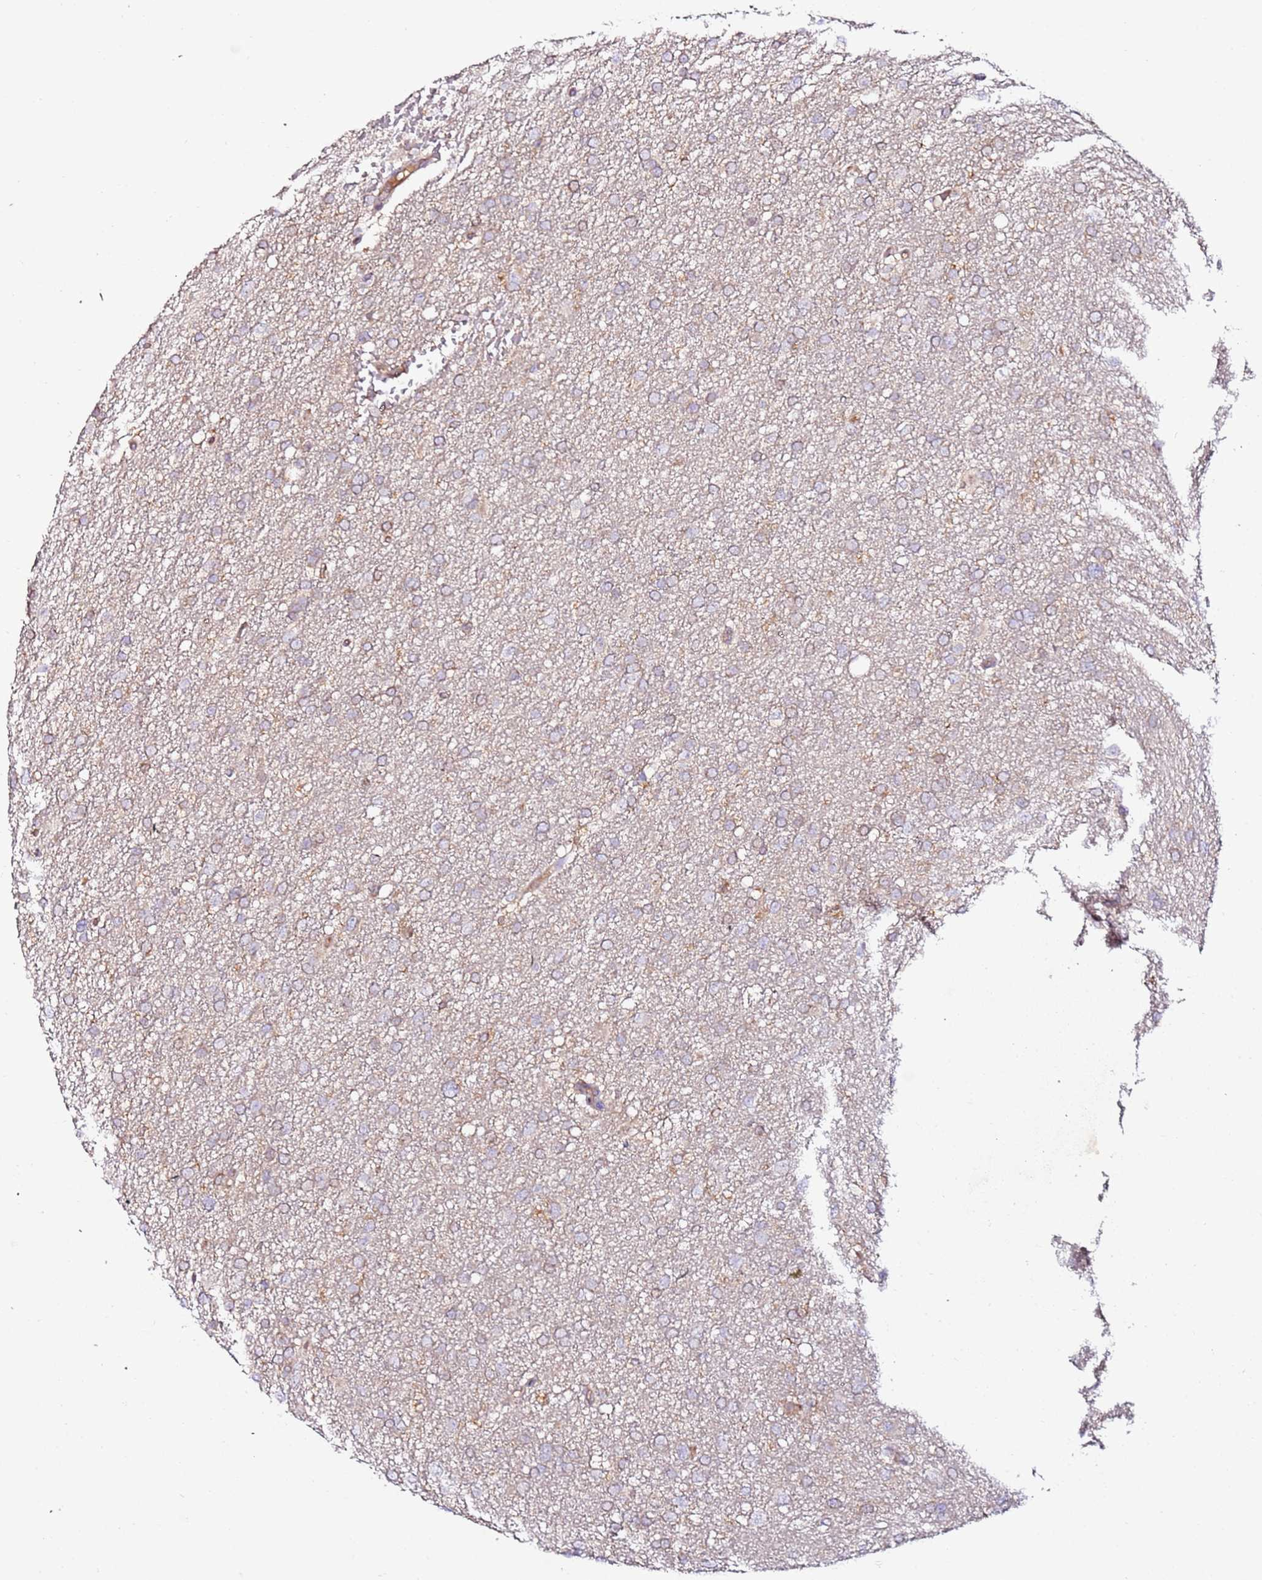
{"staining": {"intensity": "weak", "quantity": "25%-75%", "location": "cytoplasmic/membranous"}, "tissue": "glioma", "cell_type": "Tumor cells", "image_type": "cancer", "snomed": [{"axis": "morphology", "description": "Glioma, malignant, High grade"}, {"axis": "topography", "description": "Cerebral cortex"}], "caption": "The photomicrograph displays immunohistochemical staining of malignant glioma (high-grade). There is weak cytoplasmic/membranous expression is identified in approximately 25%-75% of tumor cells.", "gene": "FLVCR1", "patient": {"sex": "female", "age": 36}}